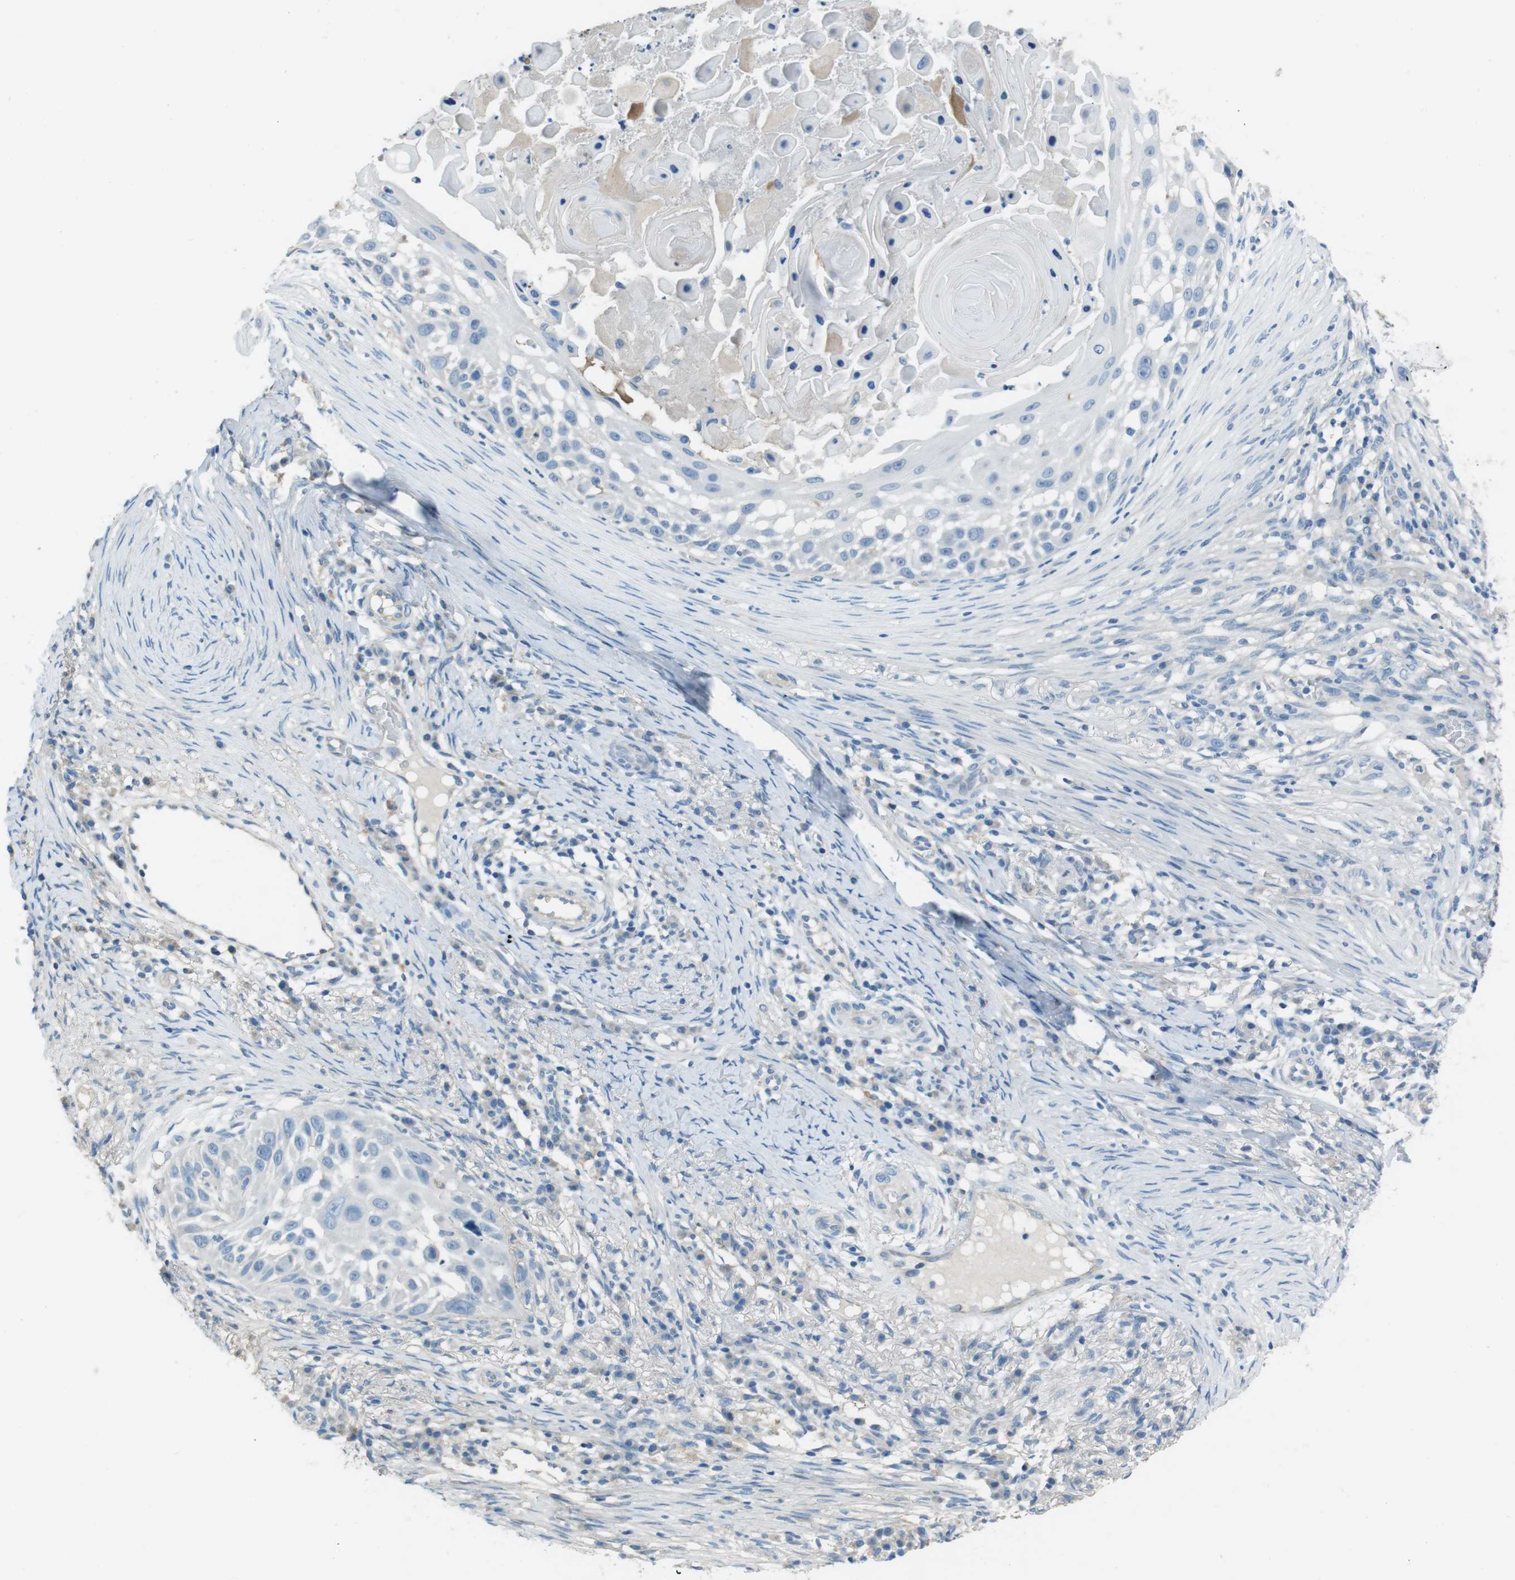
{"staining": {"intensity": "negative", "quantity": "none", "location": "none"}, "tissue": "skin cancer", "cell_type": "Tumor cells", "image_type": "cancer", "snomed": [{"axis": "morphology", "description": "Squamous cell carcinoma, NOS"}, {"axis": "topography", "description": "Skin"}], "caption": "DAB immunohistochemical staining of human squamous cell carcinoma (skin) shows no significant staining in tumor cells.", "gene": "CYP2C8", "patient": {"sex": "female", "age": 44}}